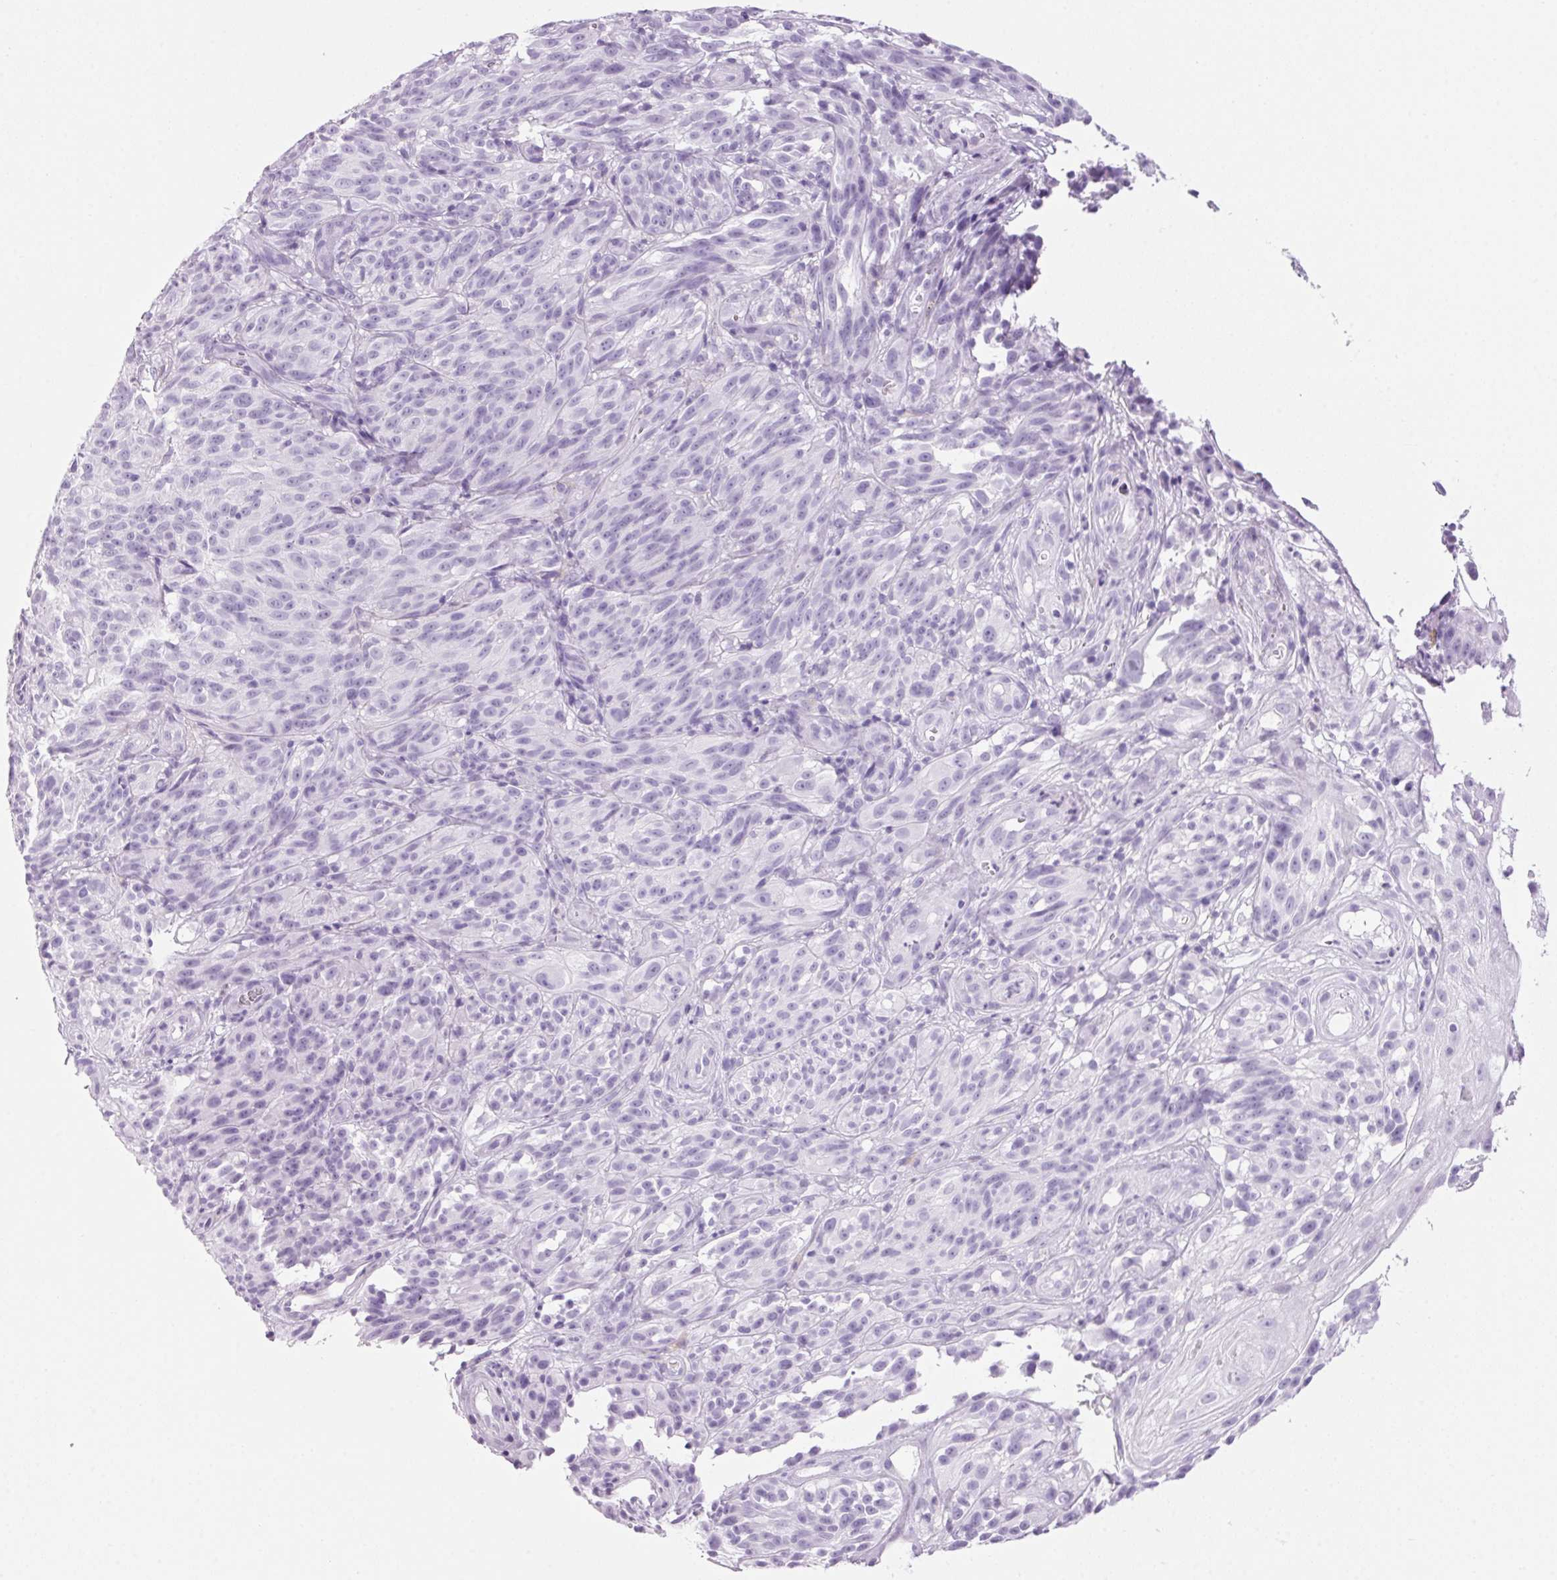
{"staining": {"intensity": "negative", "quantity": "none", "location": "none"}, "tissue": "melanoma", "cell_type": "Tumor cells", "image_type": "cancer", "snomed": [{"axis": "morphology", "description": "Malignant melanoma, NOS"}, {"axis": "topography", "description": "Skin"}], "caption": "The histopathology image reveals no staining of tumor cells in melanoma. (Brightfield microscopy of DAB (3,3'-diaminobenzidine) IHC at high magnification).", "gene": "PPP1R1A", "patient": {"sex": "female", "age": 85}}